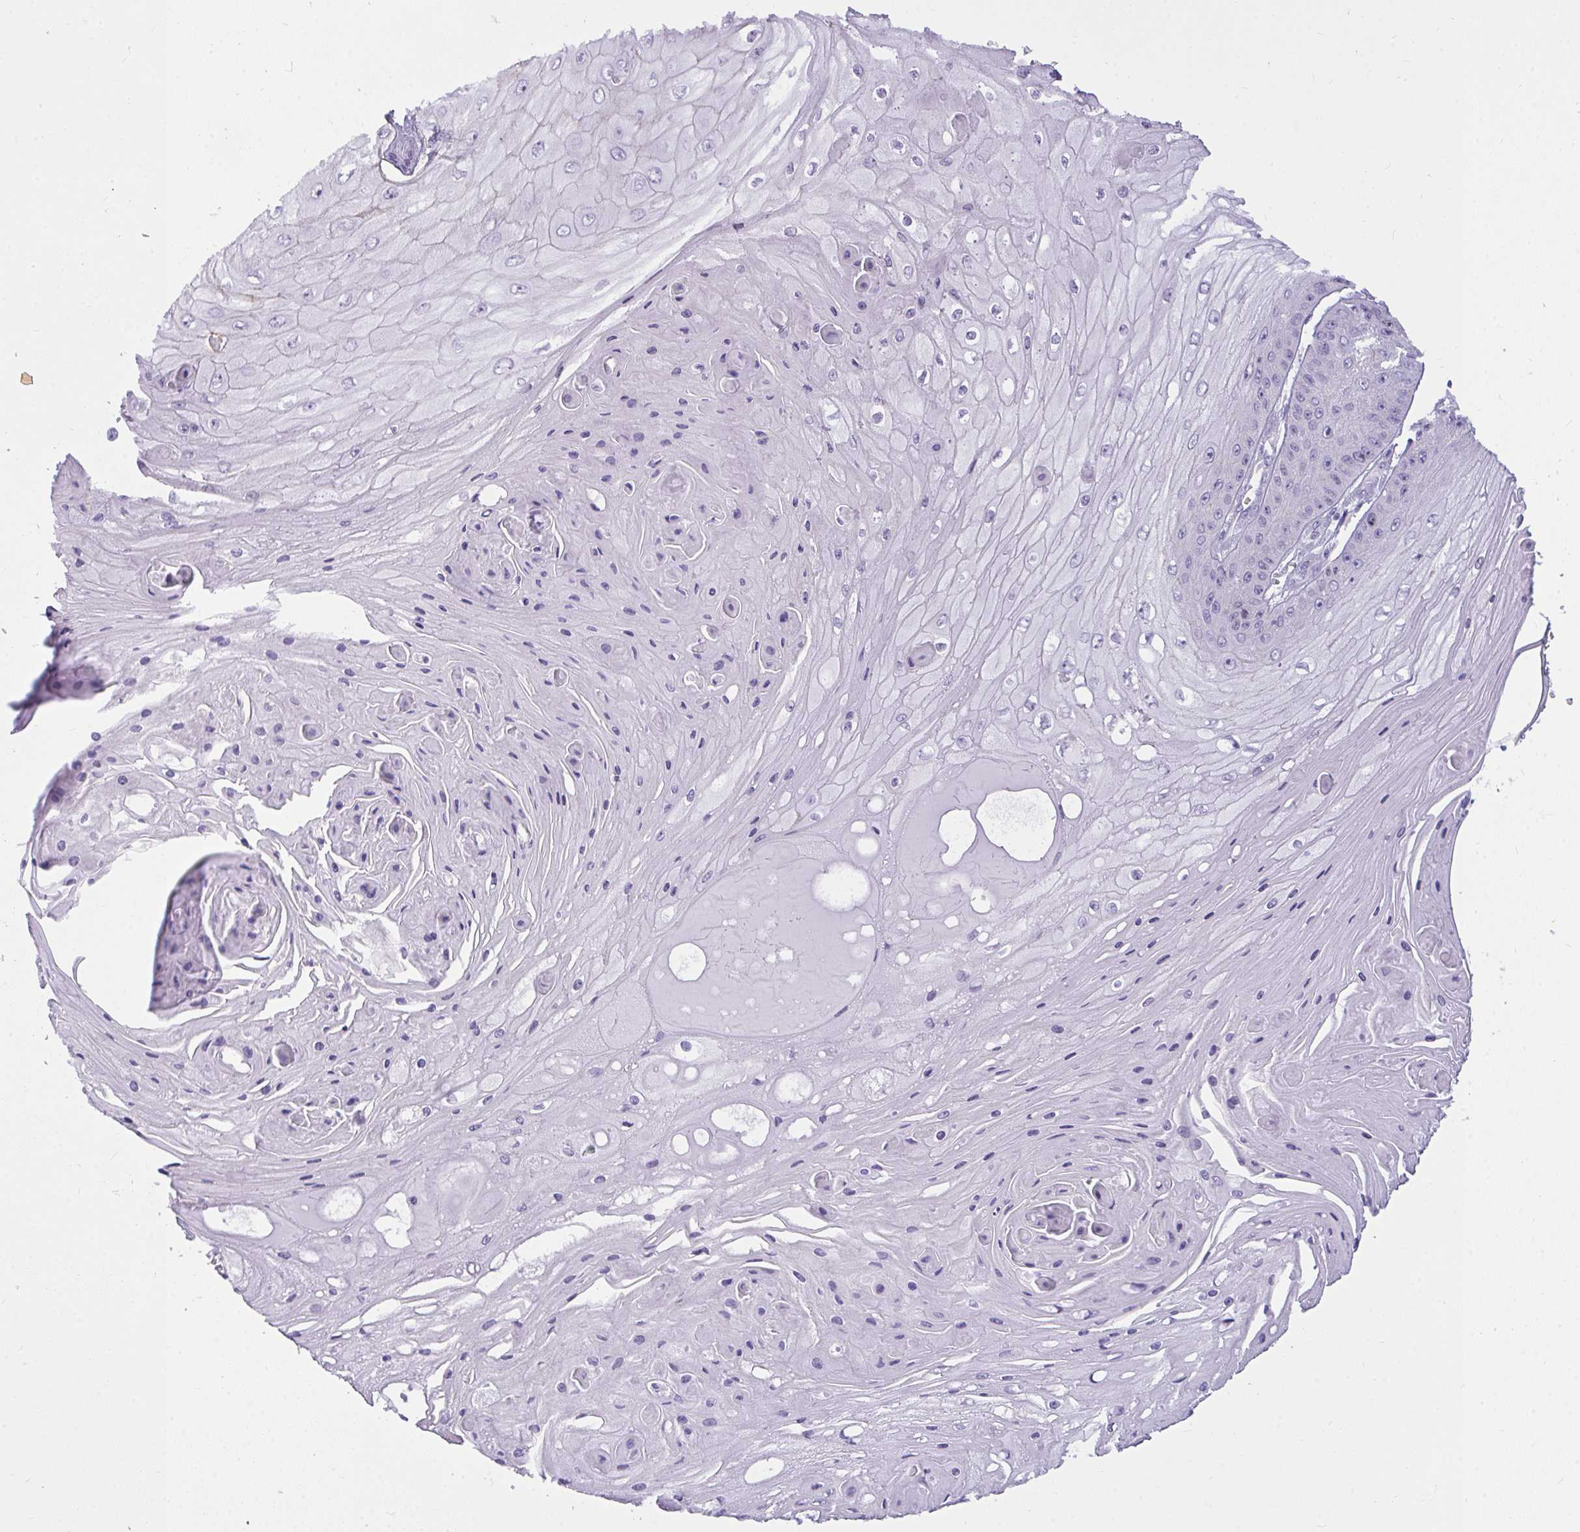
{"staining": {"intensity": "negative", "quantity": "none", "location": "none"}, "tissue": "skin cancer", "cell_type": "Tumor cells", "image_type": "cancer", "snomed": [{"axis": "morphology", "description": "Squamous cell carcinoma, NOS"}, {"axis": "topography", "description": "Skin"}], "caption": "Immunohistochemistry (IHC) of human squamous cell carcinoma (skin) demonstrates no expression in tumor cells.", "gene": "SUZ12", "patient": {"sex": "male", "age": 70}}